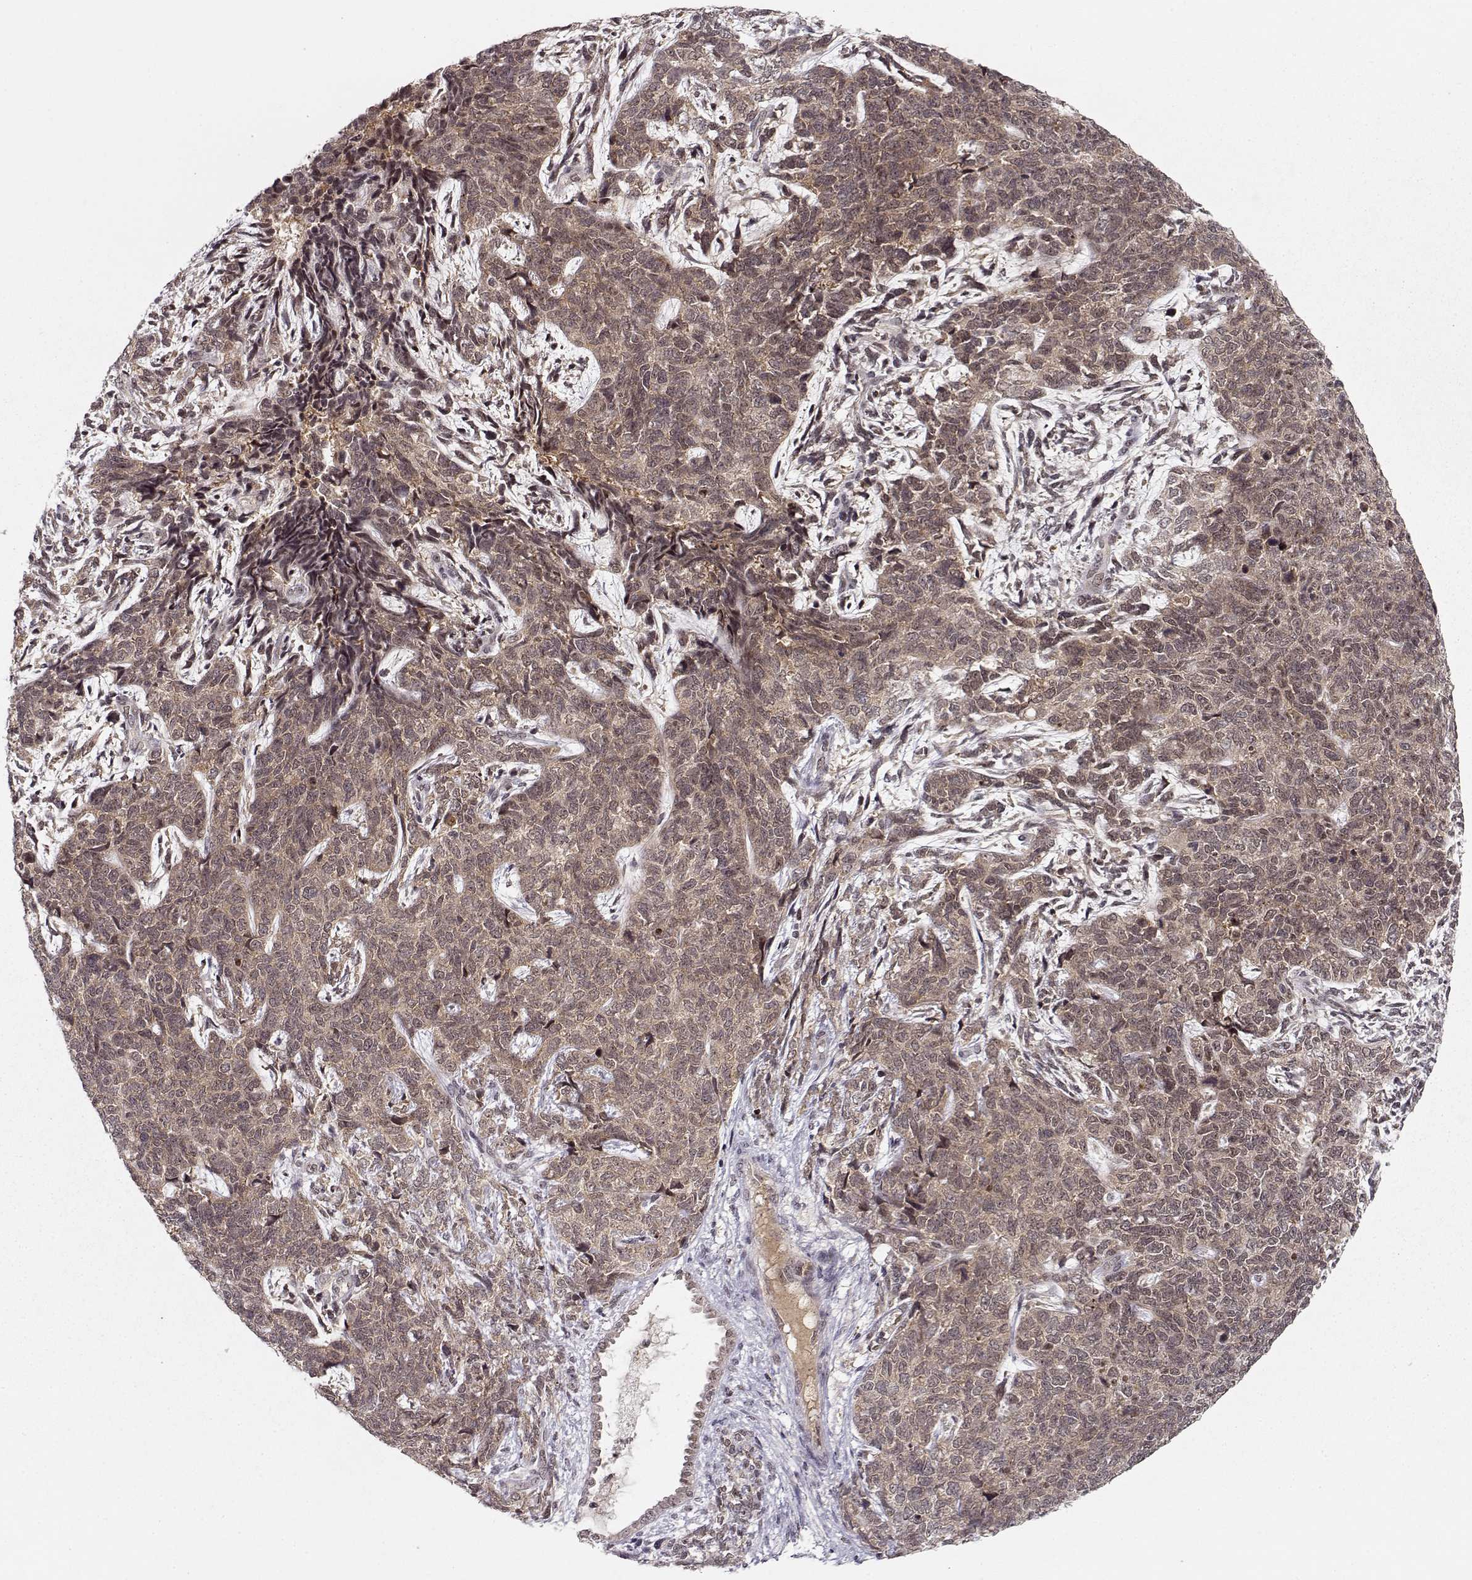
{"staining": {"intensity": "weak", "quantity": "25%-75%", "location": "cytoplasmic/membranous"}, "tissue": "cervical cancer", "cell_type": "Tumor cells", "image_type": "cancer", "snomed": [{"axis": "morphology", "description": "Squamous cell carcinoma, NOS"}, {"axis": "topography", "description": "Cervix"}], "caption": "High-magnification brightfield microscopy of cervical squamous cell carcinoma stained with DAB (3,3'-diaminobenzidine) (brown) and counterstained with hematoxylin (blue). tumor cells exhibit weak cytoplasmic/membranous expression is identified in about25%-75% of cells. The protein of interest is stained brown, and the nuclei are stained in blue (DAB IHC with brightfield microscopy, high magnification).", "gene": "CSNK2A1", "patient": {"sex": "female", "age": 63}}